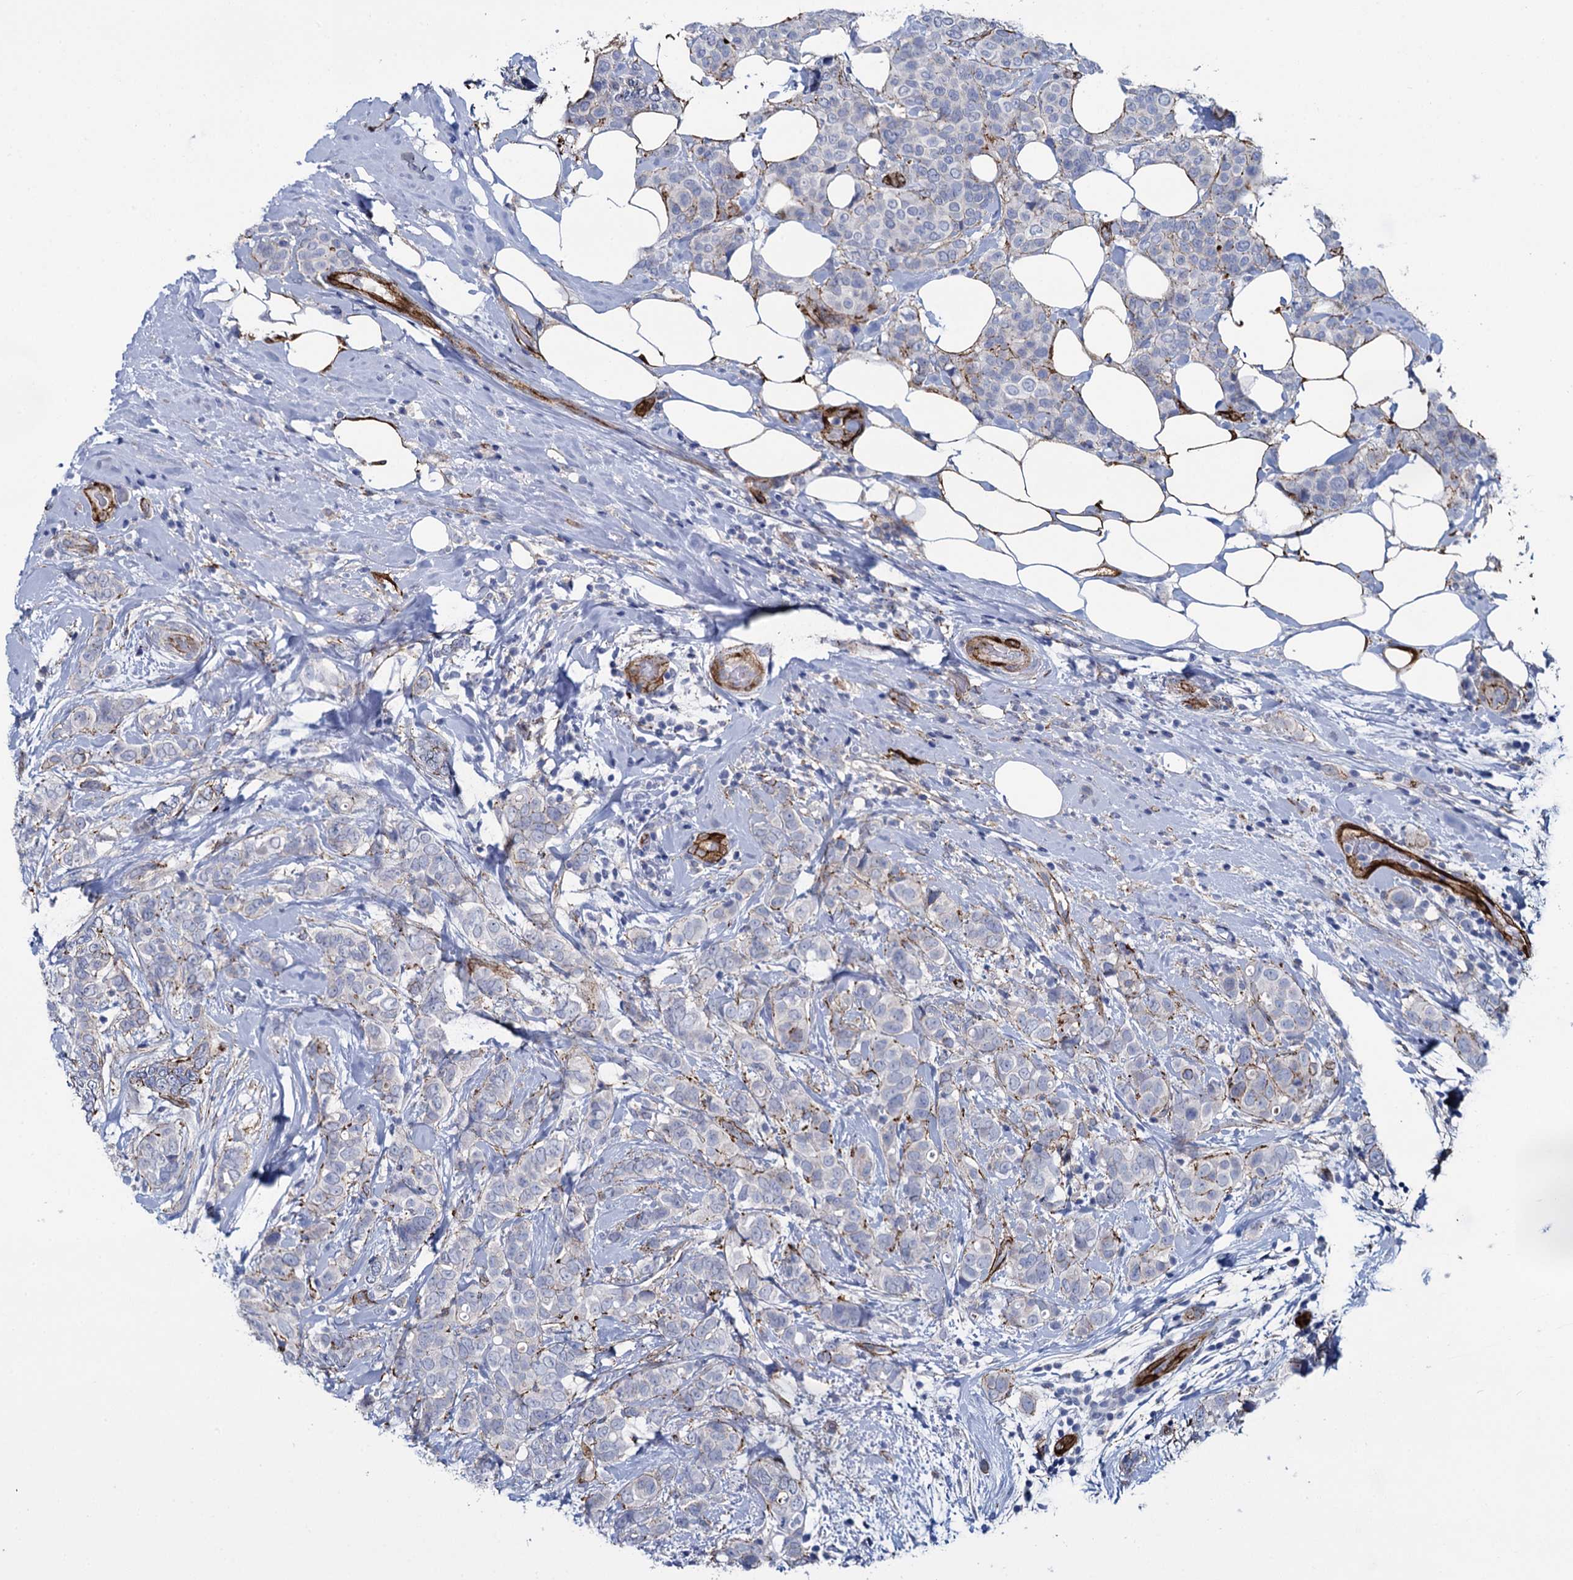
{"staining": {"intensity": "negative", "quantity": "none", "location": "none"}, "tissue": "breast cancer", "cell_type": "Tumor cells", "image_type": "cancer", "snomed": [{"axis": "morphology", "description": "Lobular carcinoma"}, {"axis": "topography", "description": "Breast"}], "caption": "IHC of lobular carcinoma (breast) reveals no expression in tumor cells.", "gene": "SNCG", "patient": {"sex": "female", "age": 51}}